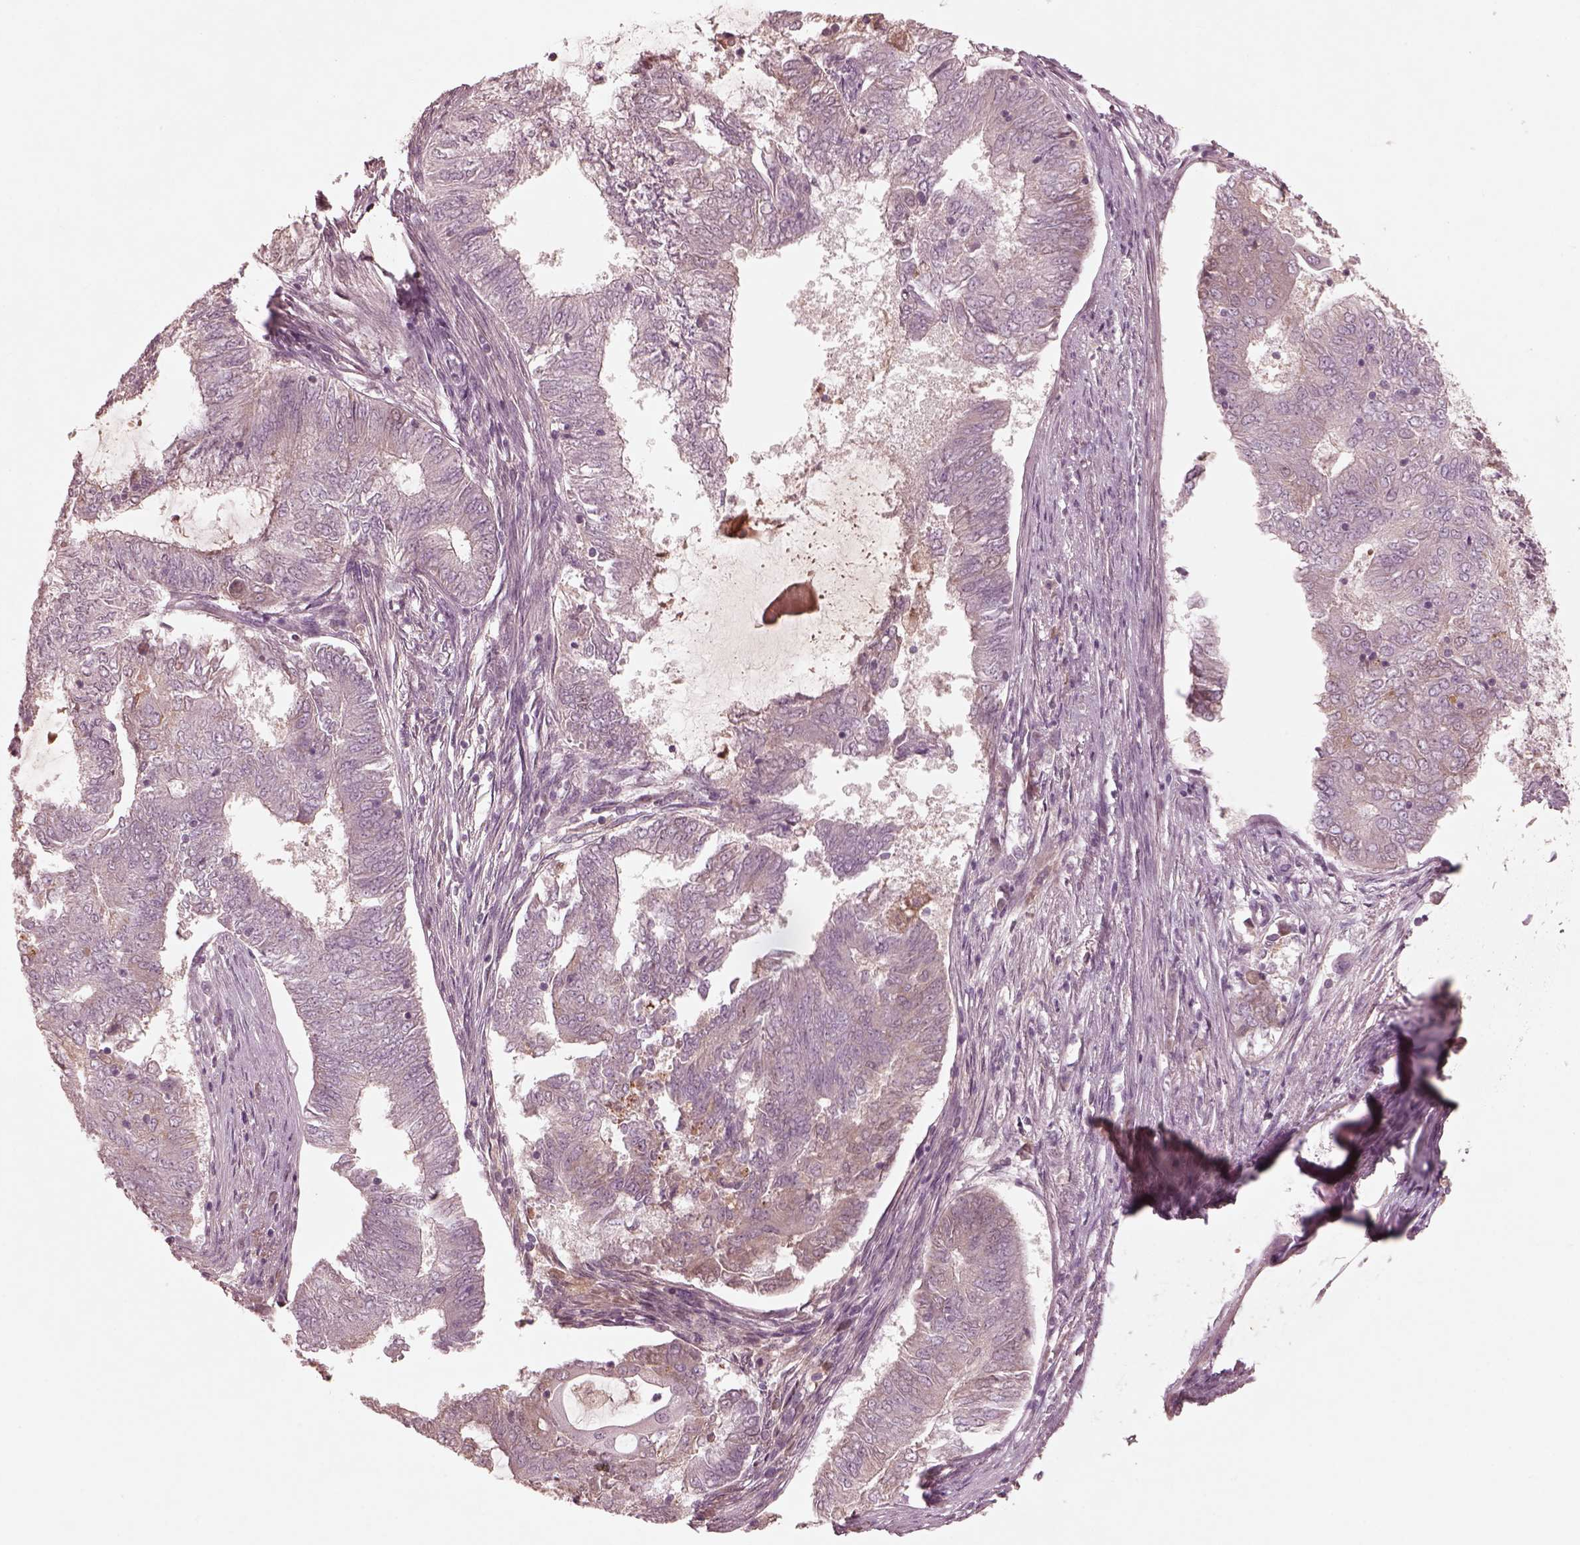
{"staining": {"intensity": "negative", "quantity": "none", "location": "none"}, "tissue": "endometrial cancer", "cell_type": "Tumor cells", "image_type": "cancer", "snomed": [{"axis": "morphology", "description": "Adenocarcinoma, NOS"}, {"axis": "topography", "description": "Endometrium"}], "caption": "This image is of endometrial cancer stained with immunohistochemistry to label a protein in brown with the nuclei are counter-stained blue. There is no staining in tumor cells.", "gene": "VWA5B1", "patient": {"sex": "female", "age": 62}}